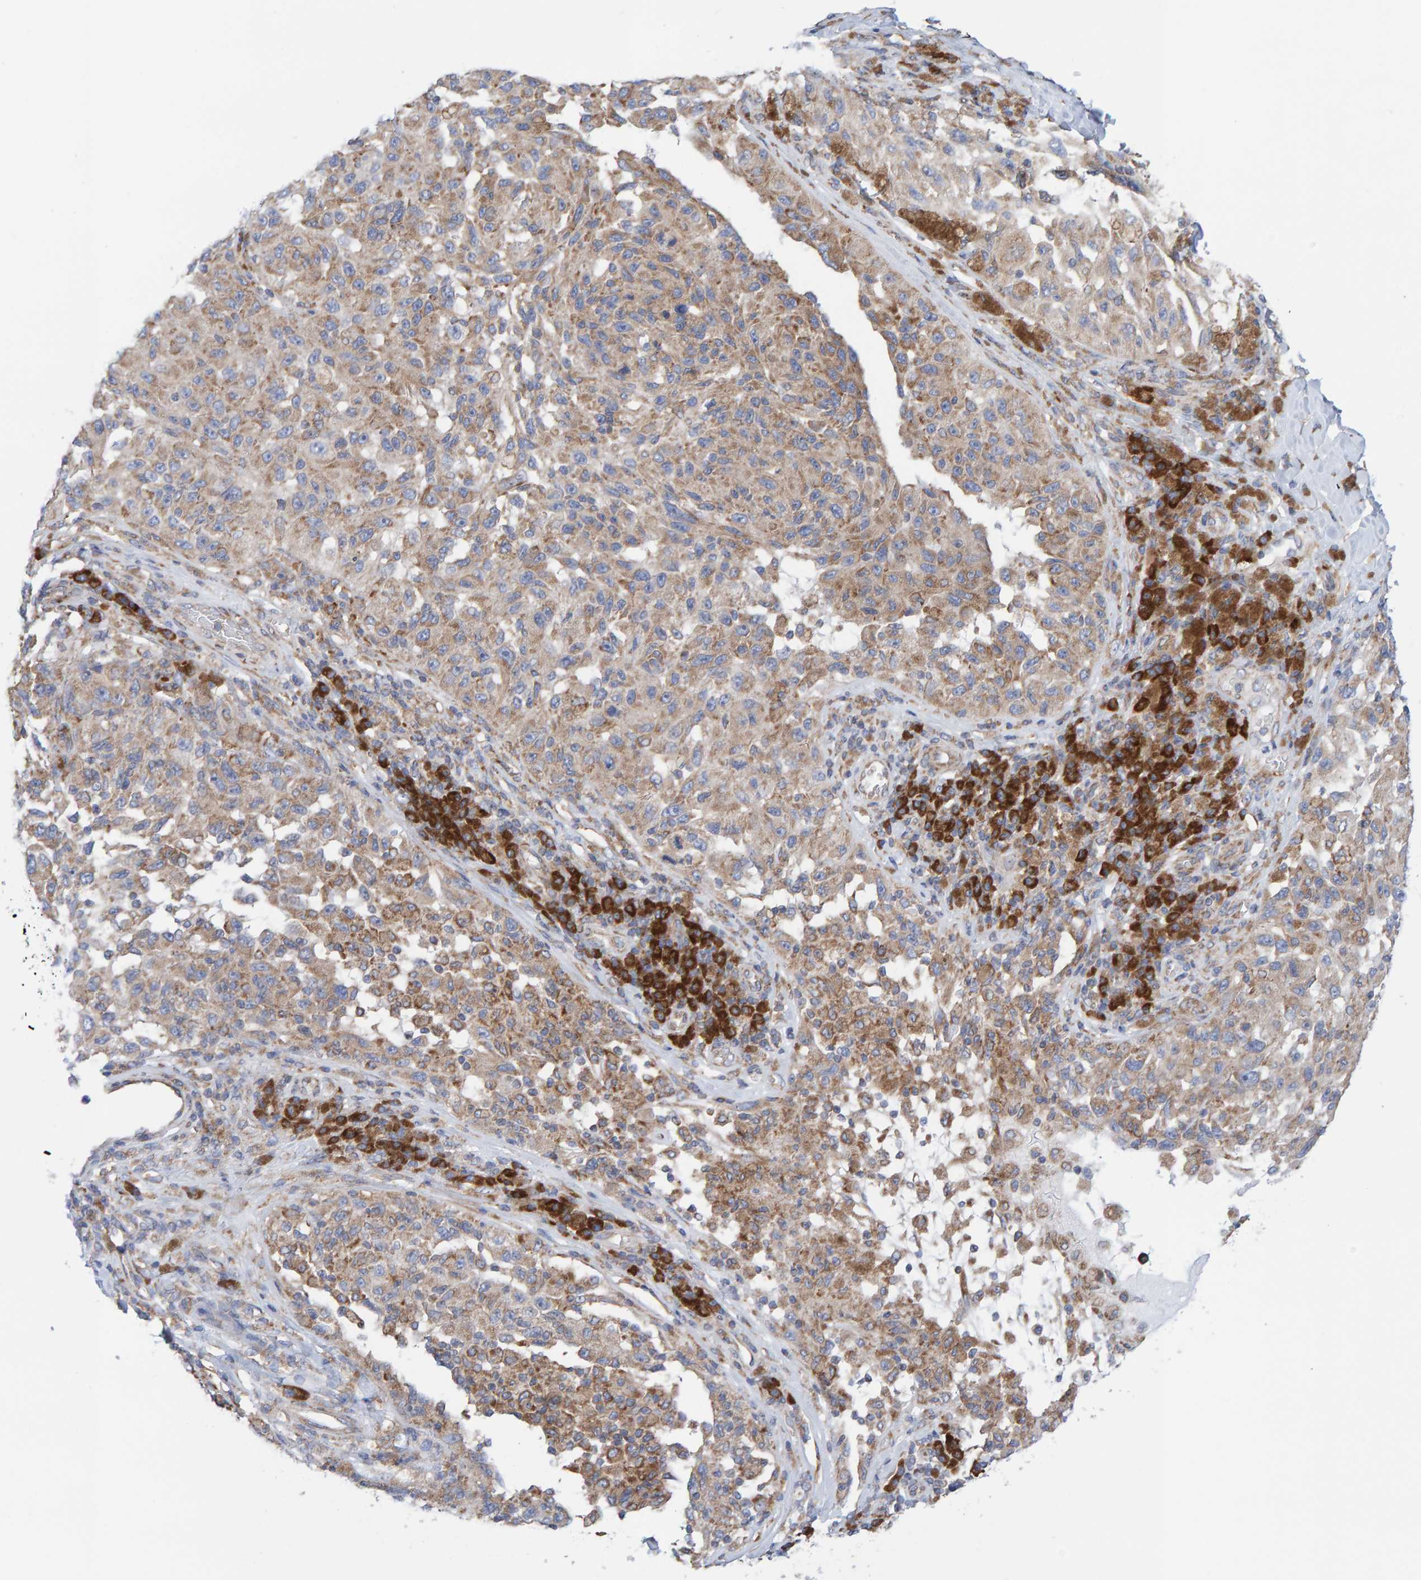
{"staining": {"intensity": "weak", "quantity": ">75%", "location": "cytoplasmic/membranous"}, "tissue": "melanoma", "cell_type": "Tumor cells", "image_type": "cancer", "snomed": [{"axis": "morphology", "description": "Malignant melanoma, NOS"}, {"axis": "topography", "description": "Skin"}], "caption": "Malignant melanoma stained with a protein marker exhibits weak staining in tumor cells.", "gene": "CDK5RAP3", "patient": {"sex": "female", "age": 73}}